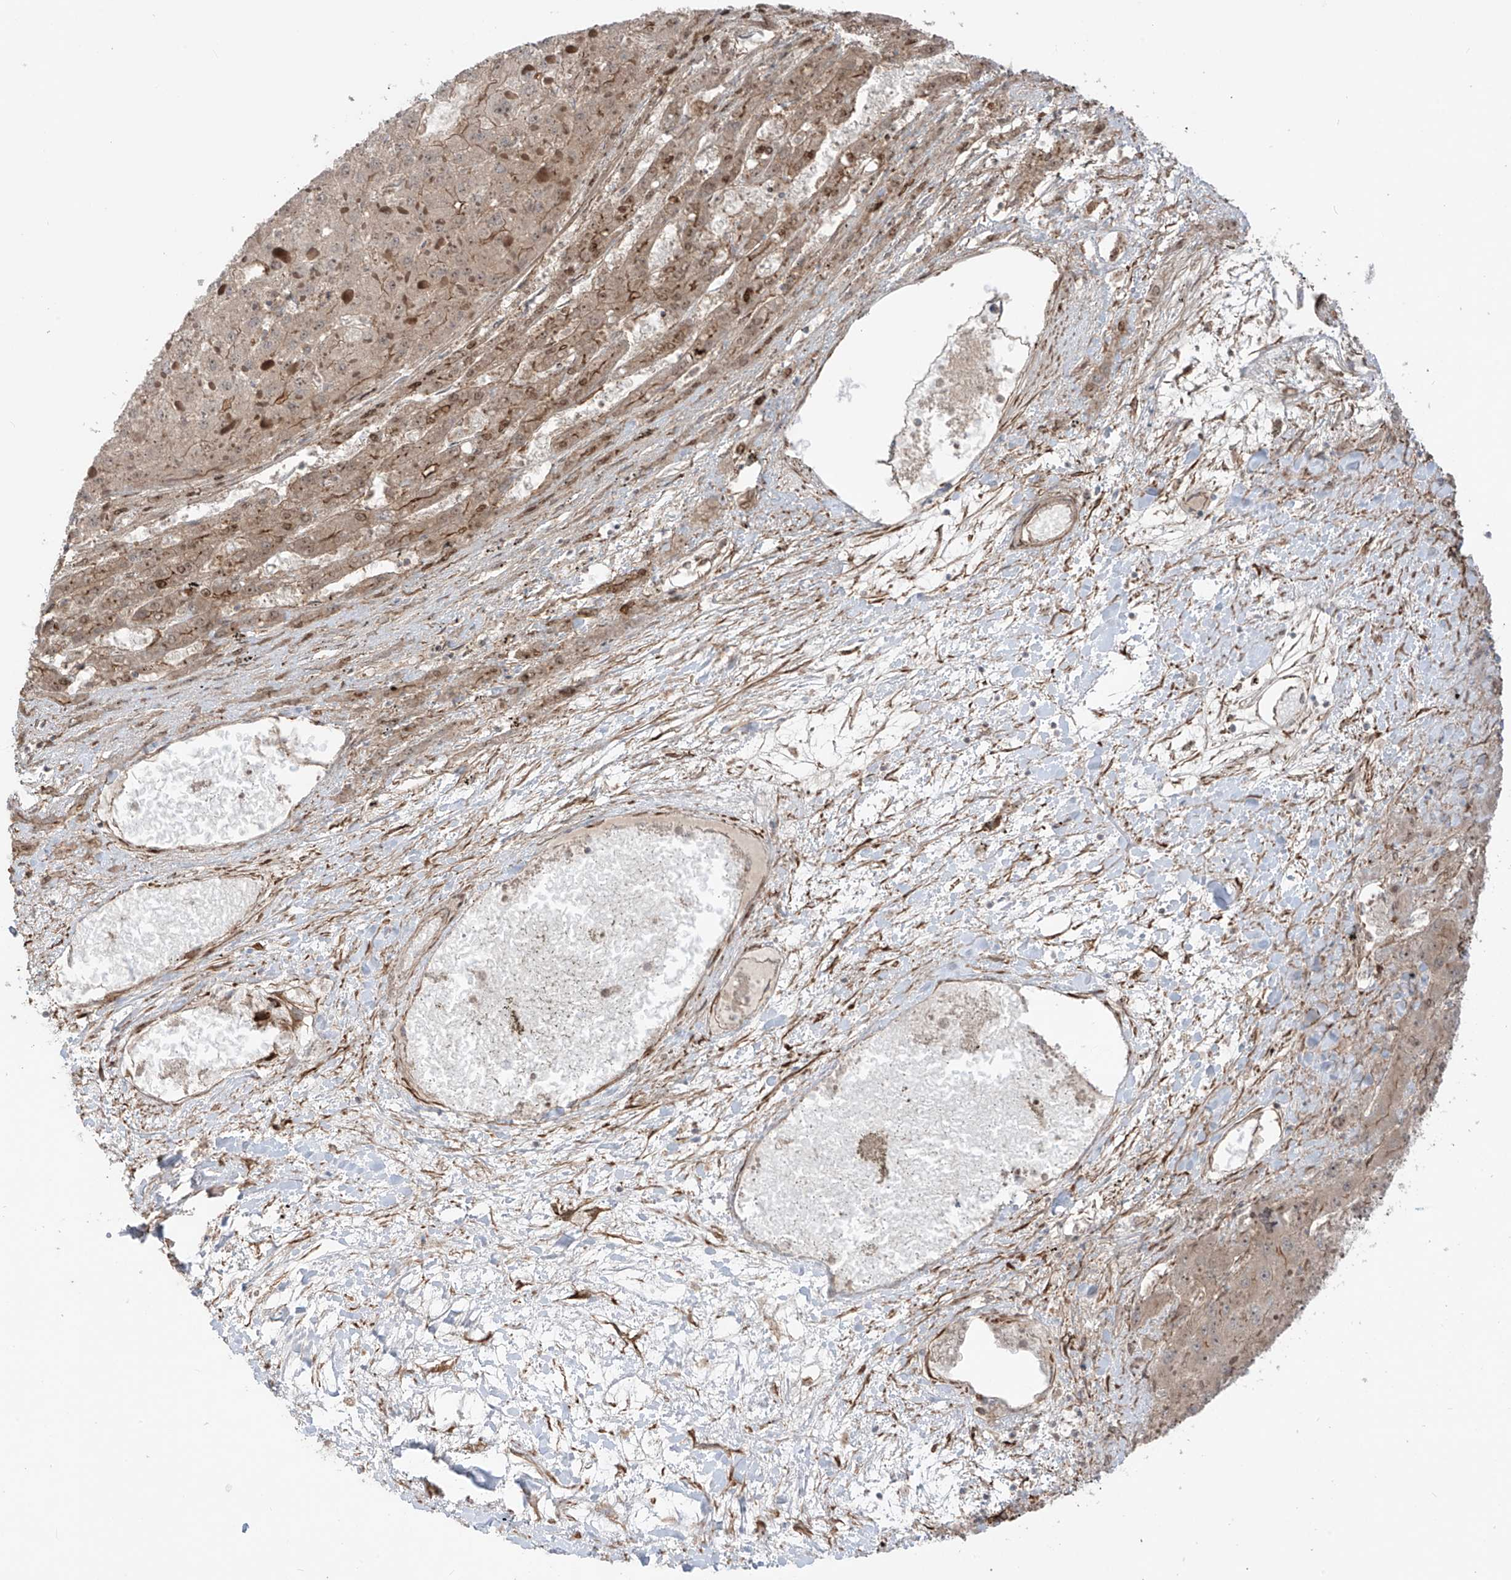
{"staining": {"intensity": "weak", "quantity": ">75%", "location": "cytoplasmic/membranous,nuclear"}, "tissue": "liver cancer", "cell_type": "Tumor cells", "image_type": "cancer", "snomed": [{"axis": "morphology", "description": "Carcinoma, Hepatocellular, NOS"}, {"axis": "topography", "description": "Liver"}], "caption": "Immunohistochemistry (IHC) micrograph of neoplastic tissue: liver hepatocellular carcinoma stained using IHC shows low levels of weak protein expression localized specifically in the cytoplasmic/membranous and nuclear of tumor cells, appearing as a cytoplasmic/membranous and nuclear brown color.", "gene": "LRRC74A", "patient": {"sex": "female", "age": 73}}